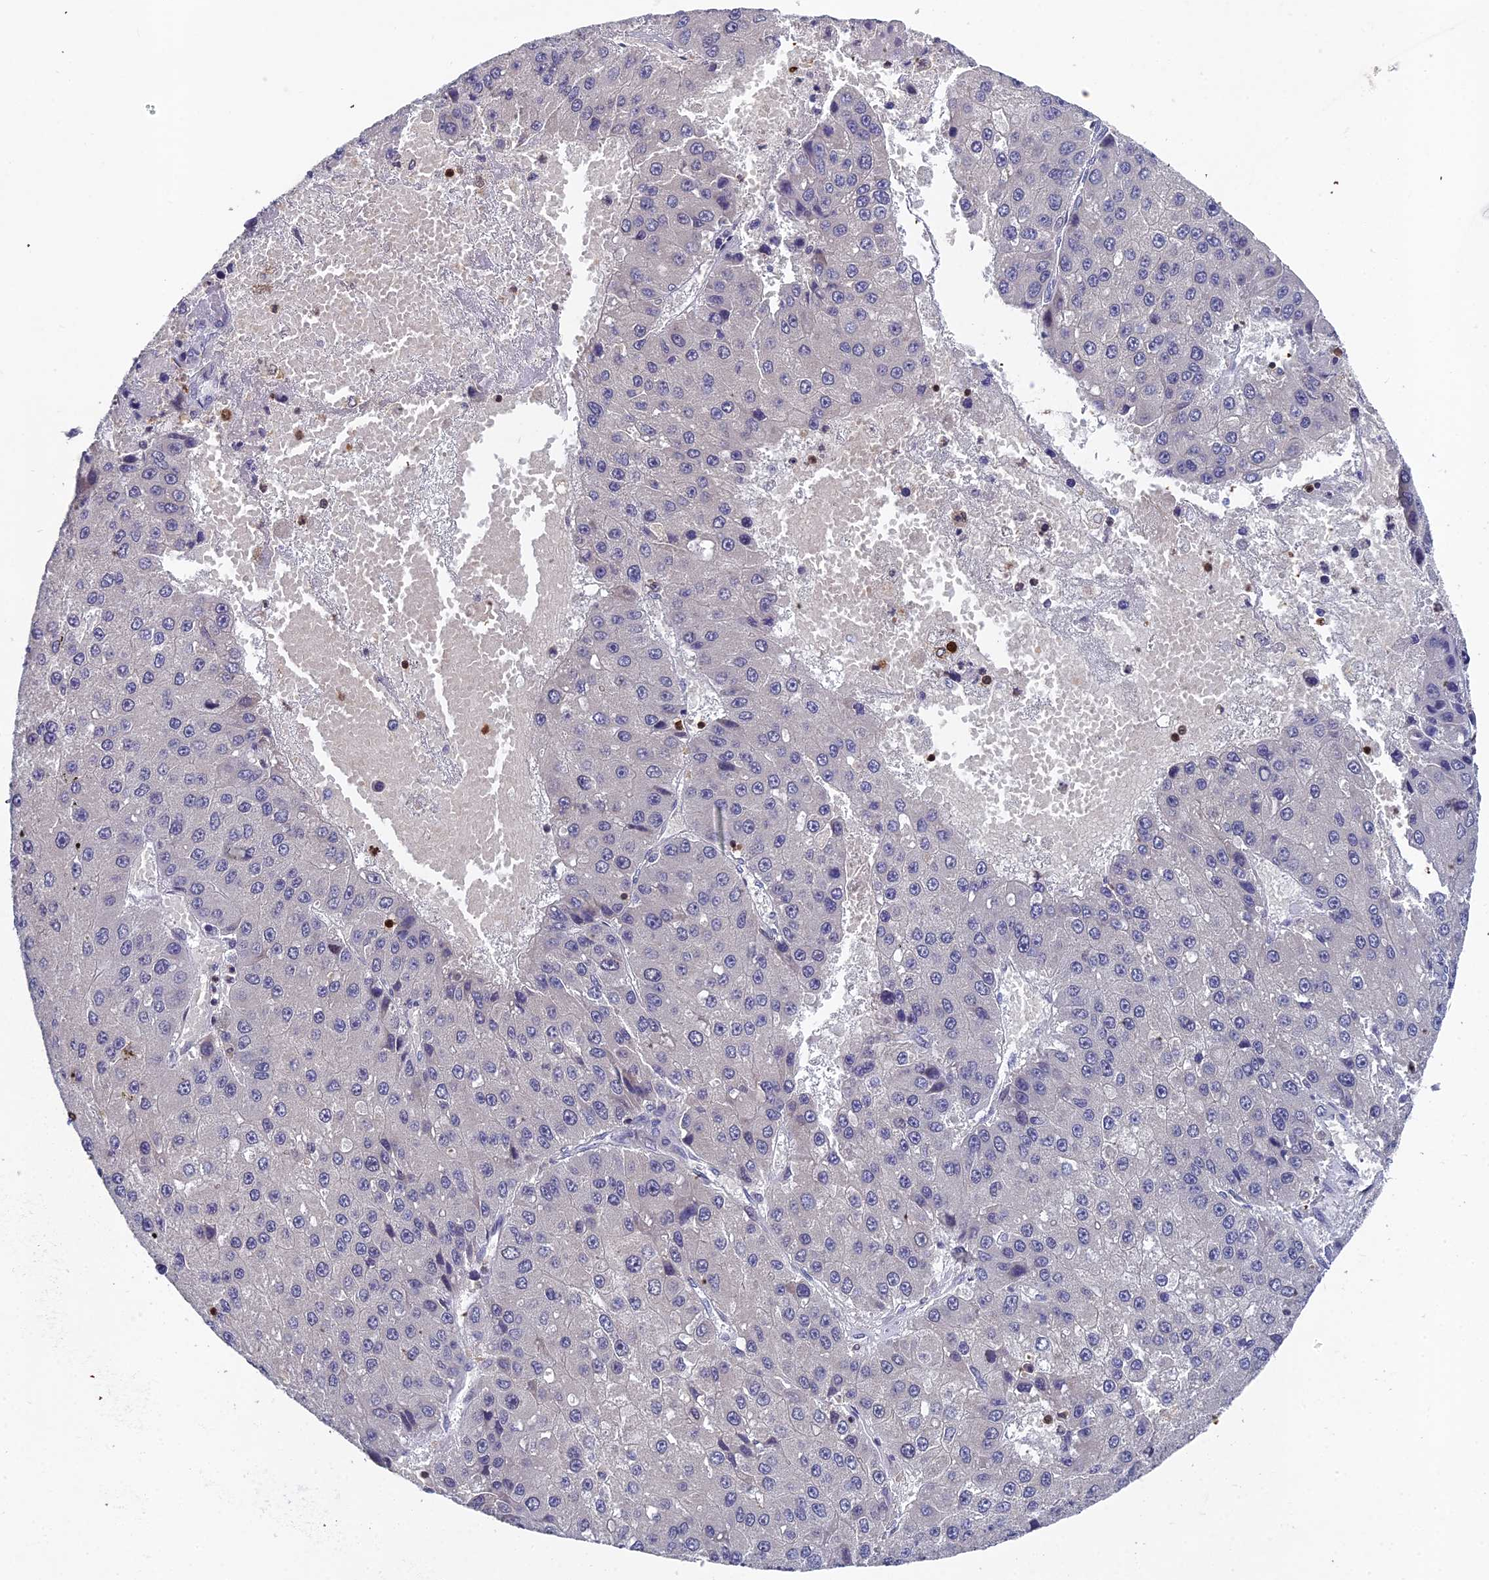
{"staining": {"intensity": "negative", "quantity": "none", "location": "none"}, "tissue": "liver cancer", "cell_type": "Tumor cells", "image_type": "cancer", "snomed": [{"axis": "morphology", "description": "Carcinoma, Hepatocellular, NOS"}, {"axis": "topography", "description": "Liver"}], "caption": "This image is of hepatocellular carcinoma (liver) stained with IHC to label a protein in brown with the nuclei are counter-stained blue. There is no expression in tumor cells.", "gene": "GALK2", "patient": {"sex": "female", "age": 73}}